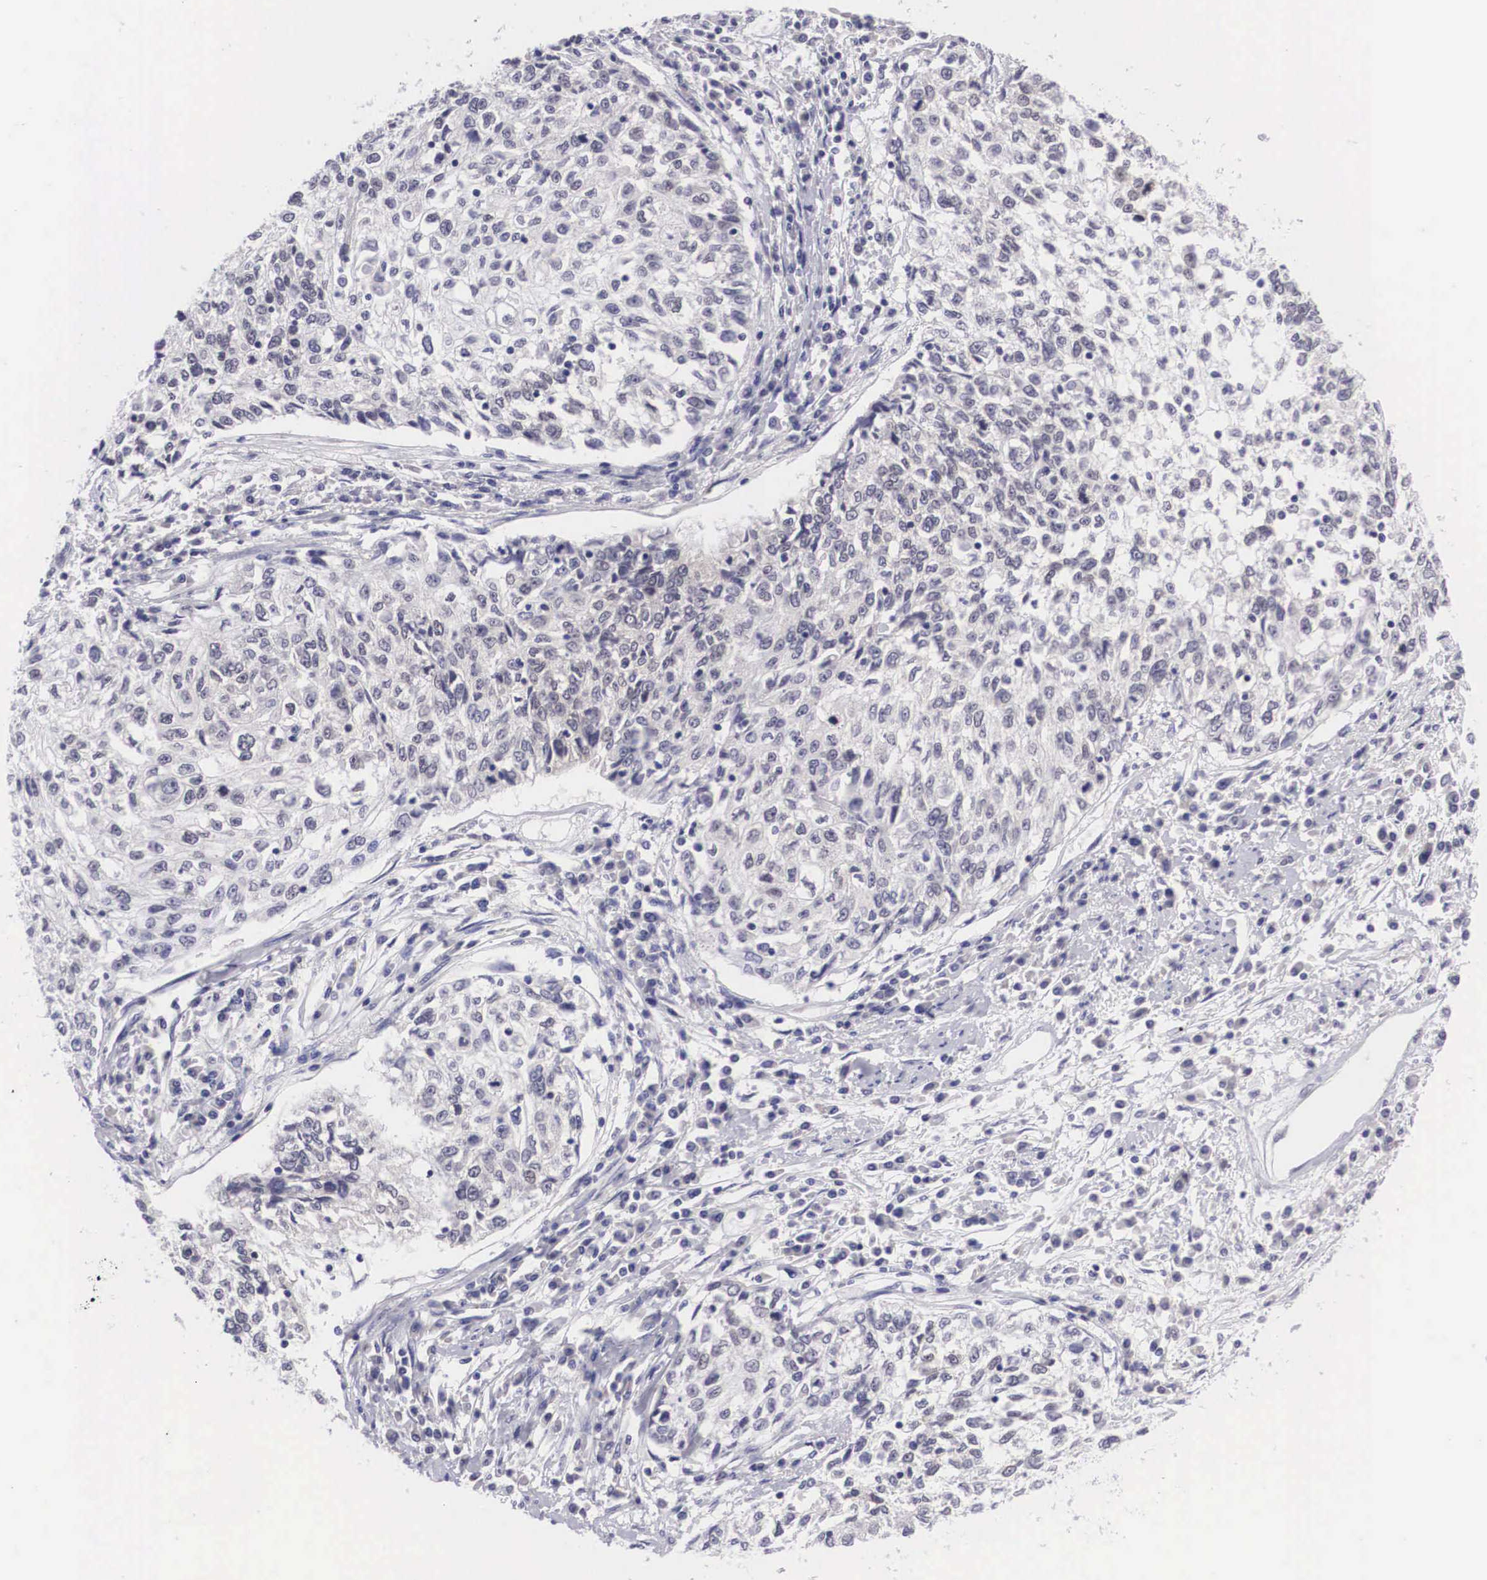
{"staining": {"intensity": "negative", "quantity": "none", "location": "none"}, "tissue": "cervical cancer", "cell_type": "Tumor cells", "image_type": "cancer", "snomed": [{"axis": "morphology", "description": "Squamous cell carcinoma, NOS"}, {"axis": "topography", "description": "Cervix"}], "caption": "Immunohistochemical staining of cervical cancer (squamous cell carcinoma) exhibits no significant staining in tumor cells.", "gene": "SOX11", "patient": {"sex": "female", "age": 57}}